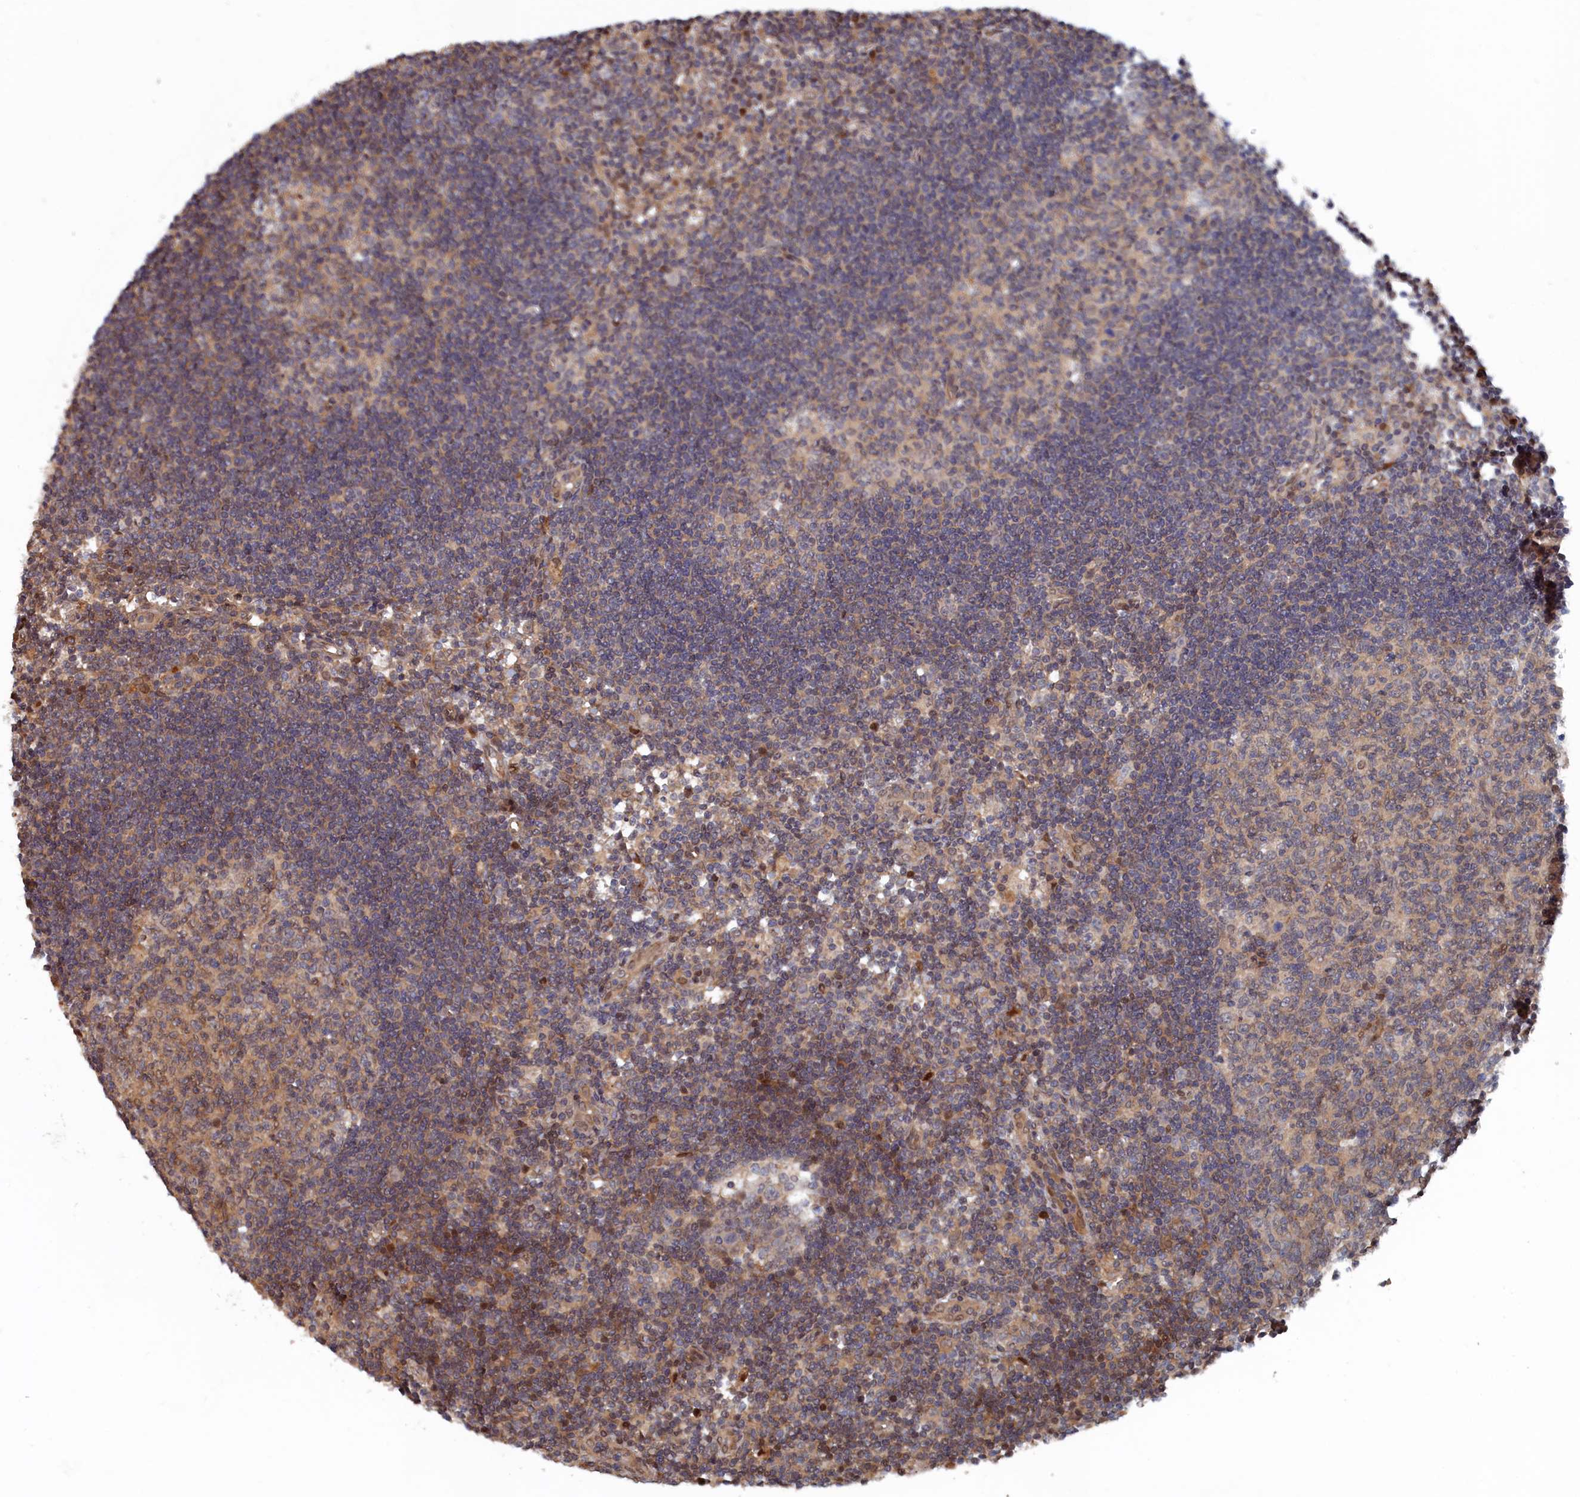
{"staining": {"intensity": "moderate", "quantity": "<25%", "location": "nuclear"}, "tissue": "lymph node", "cell_type": "Germinal center cells", "image_type": "normal", "snomed": [{"axis": "morphology", "description": "Normal tissue, NOS"}, {"axis": "topography", "description": "Lymph node"}], "caption": "This image demonstrates benign lymph node stained with immunohistochemistry (IHC) to label a protein in brown. The nuclear of germinal center cells show moderate positivity for the protein. Nuclei are counter-stained blue.", "gene": "ELOVL6", "patient": {"sex": "female", "age": 73}}